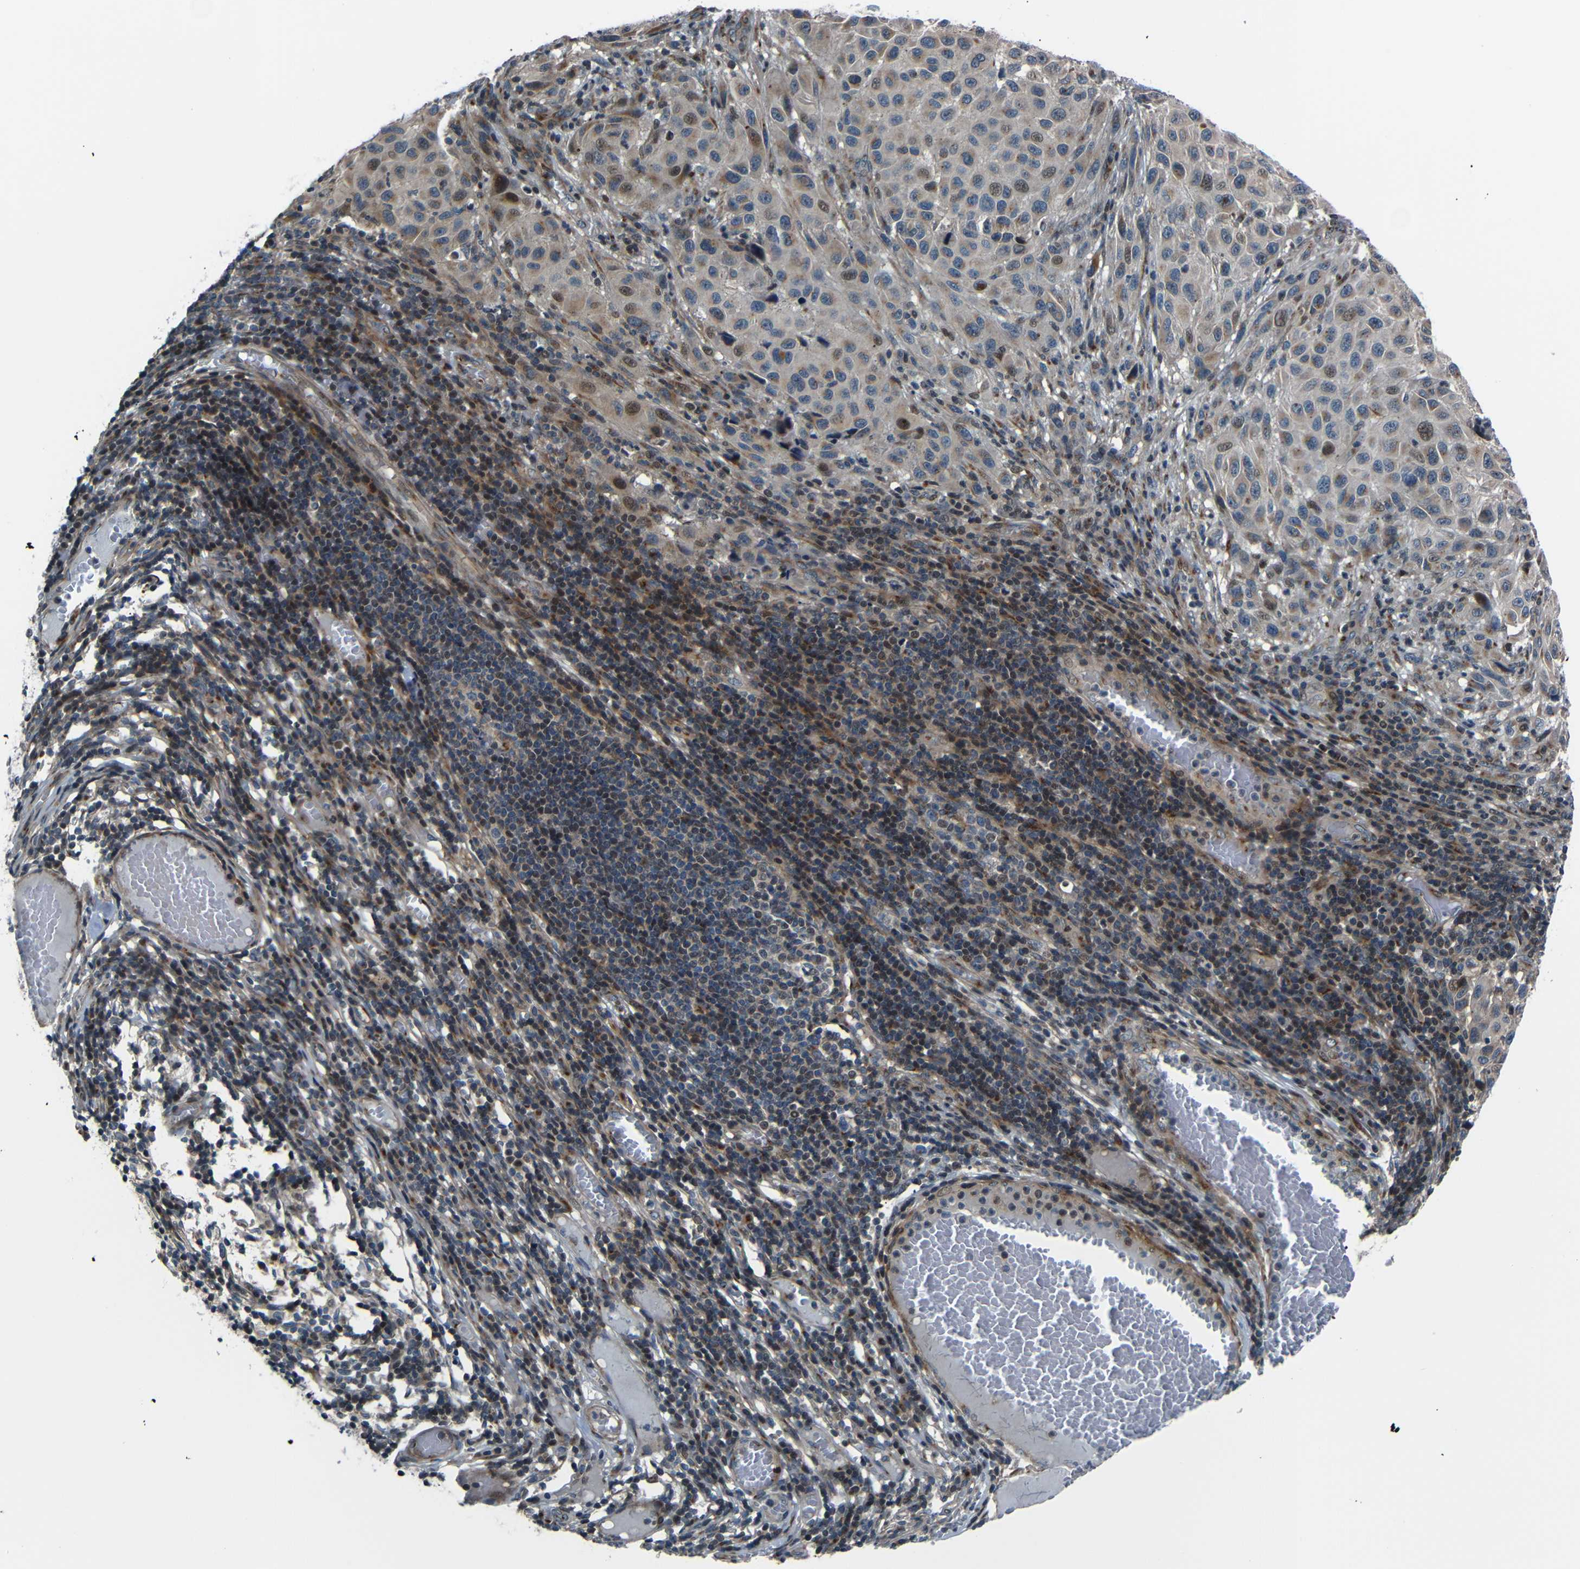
{"staining": {"intensity": "weak", "quantity": "<25%", "location": "nuclear"}, "tissue": "melanoma", "cell_type": "Tumor cells", "image_type": "cancer", "snomed": [{"axis": "morphology", "description": "Malignant melanoma, Metastatic site"}, {"axis": "topography", "description": "Lymph node"}], "caption": "DAB immunohistochemical staining of human melanoma demonstrates no significant expression in tumor cells. Brightfield microscopy of immunohistochemistry stained with DAB (brown) and hematoxylin (blue), captured at high magnification.", "gene": "AKAP9", "patient": {"sex": "male", "age": 61}}